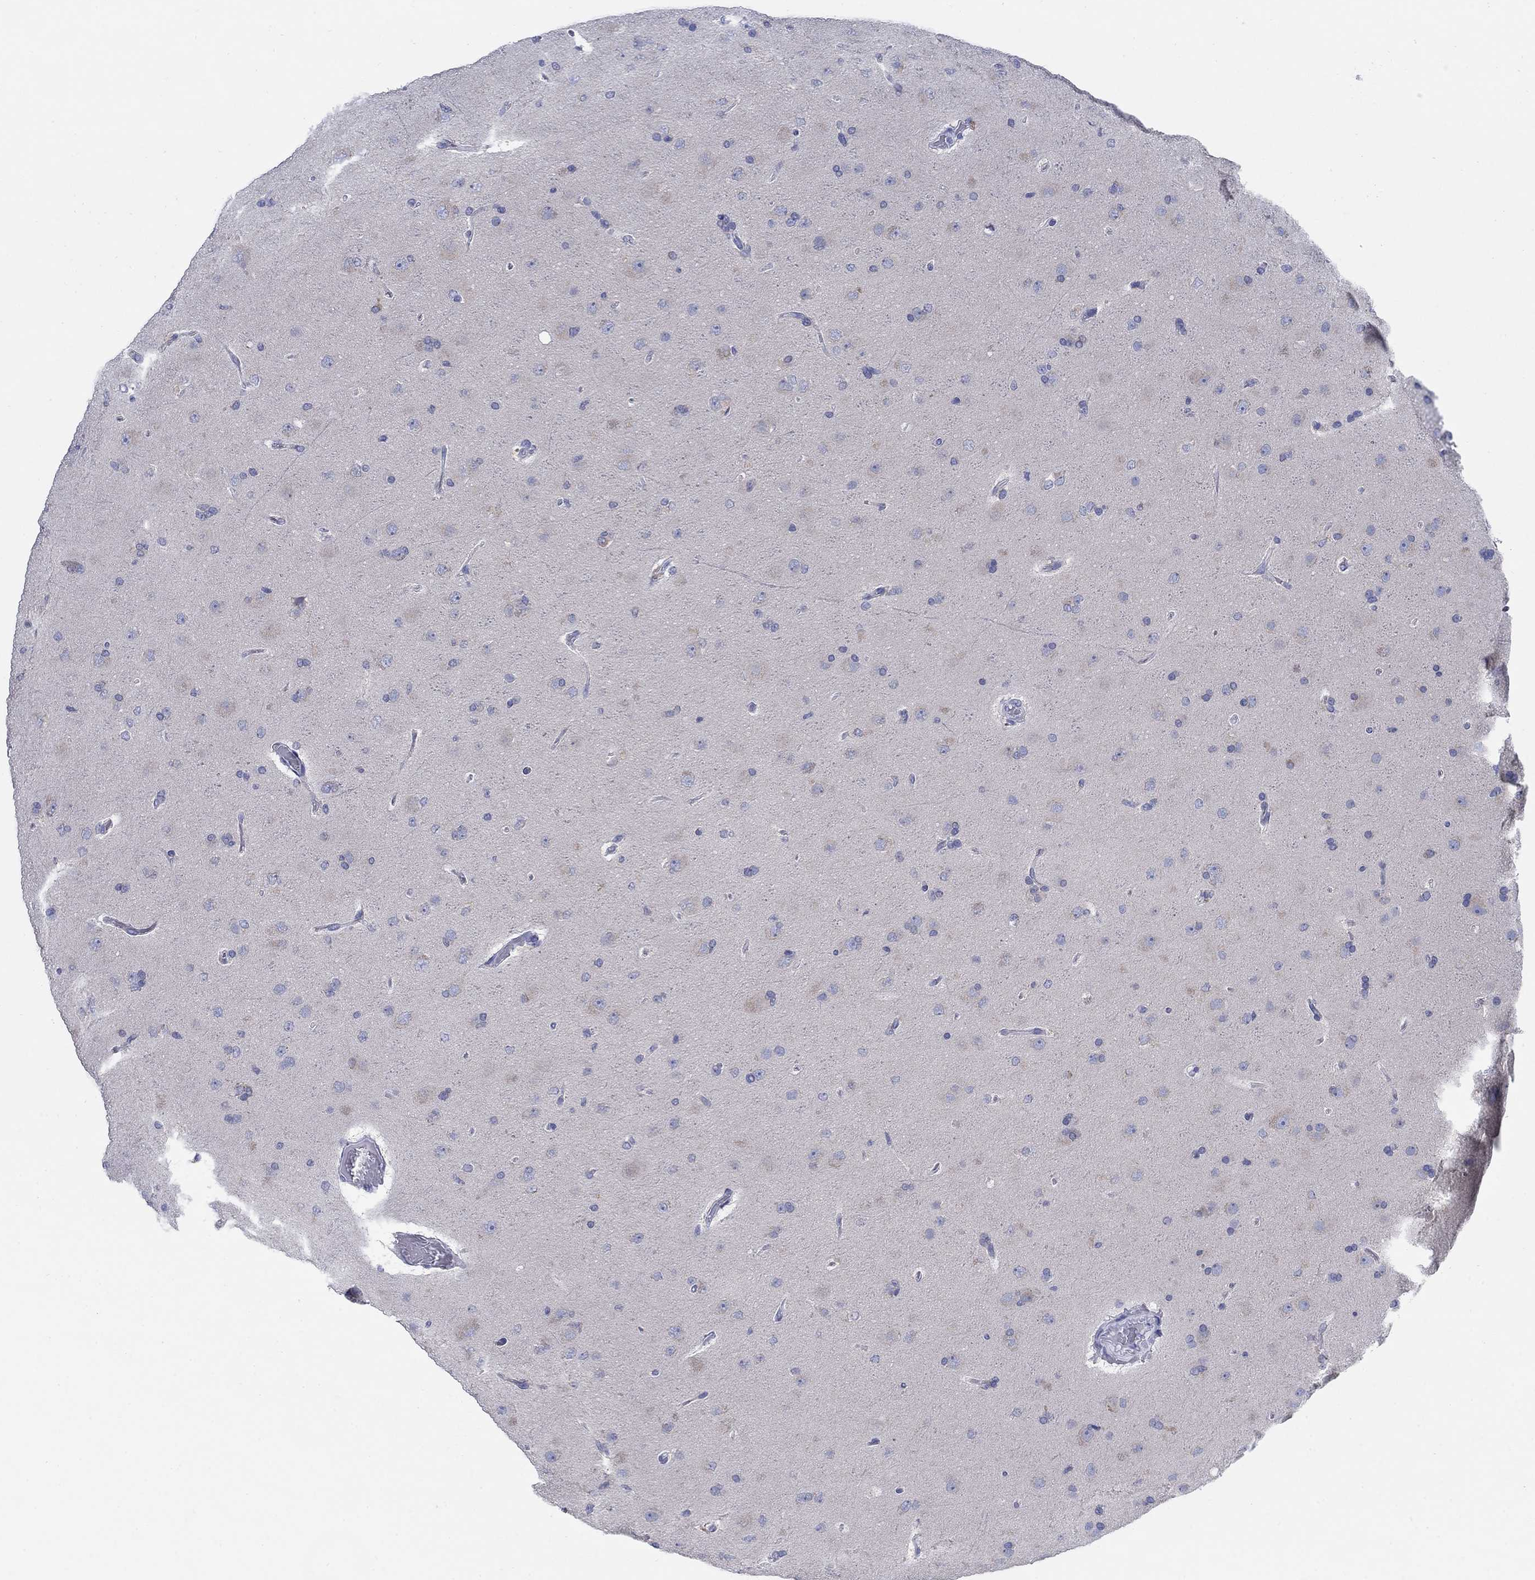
{"staining": {"intensity": "negative", "quantity": "none", "location": "none"}, "tissue": "glioma", "cell_type": "Tumor cells", "image_type": "cancer", "snomed": [{"axis": "morphology", "description": "Glioma, malignant, NOS"}, {"axis": "topography", "description": "Cerebral cortex"}], "caption": "A histopathology image of glioma stained for a protein displays no brown staining in tumor cells.", "gene": "SCCPDH", "patient": {"sex": "male", "age": 58}}